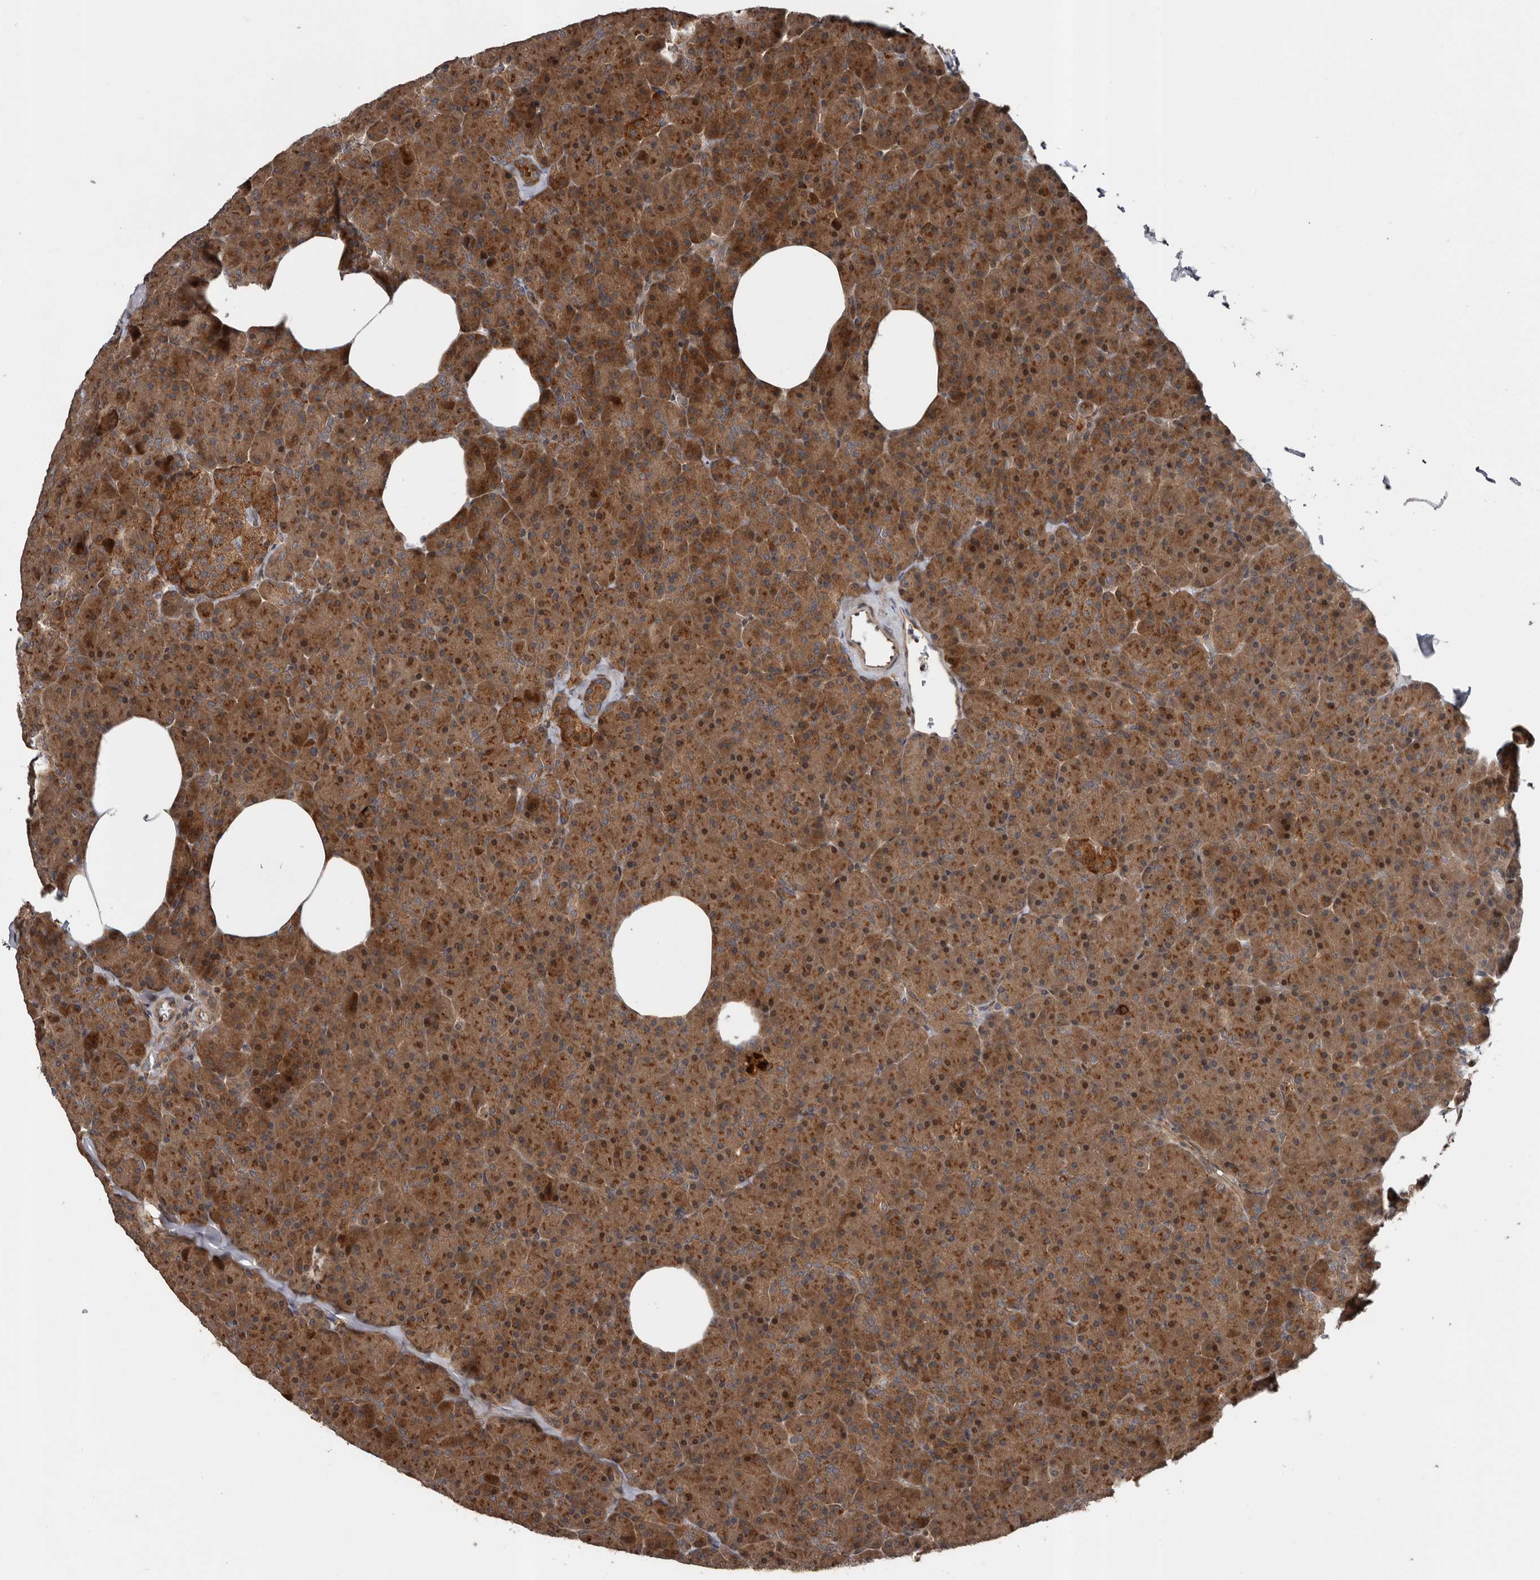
{"staining": {"intensity": "strong", "quantity": ">75%", "location": "cytoplasmic/membranous"}, "tissue": "pancreas", "cell_type": "Exocrine glandular cells", "image_type": "normal", "snomed": [{"axis": "morphology", "description": "Normal tissue, NOS"}, {"axis": "morphology", "description": "Carcinoid, malignant, NOS"}, {"axis": "topography", "description": "Pancreas"}], "caption": "An immunohistochemistry micrograph of benign tissue is shown. Protein staining in brown labels strong cytoplasmic/membranous positivity in pancreas within exocrine glandular cells.", "gene": "CCDC190", "patient": {"sex": "female", "age": 35}}